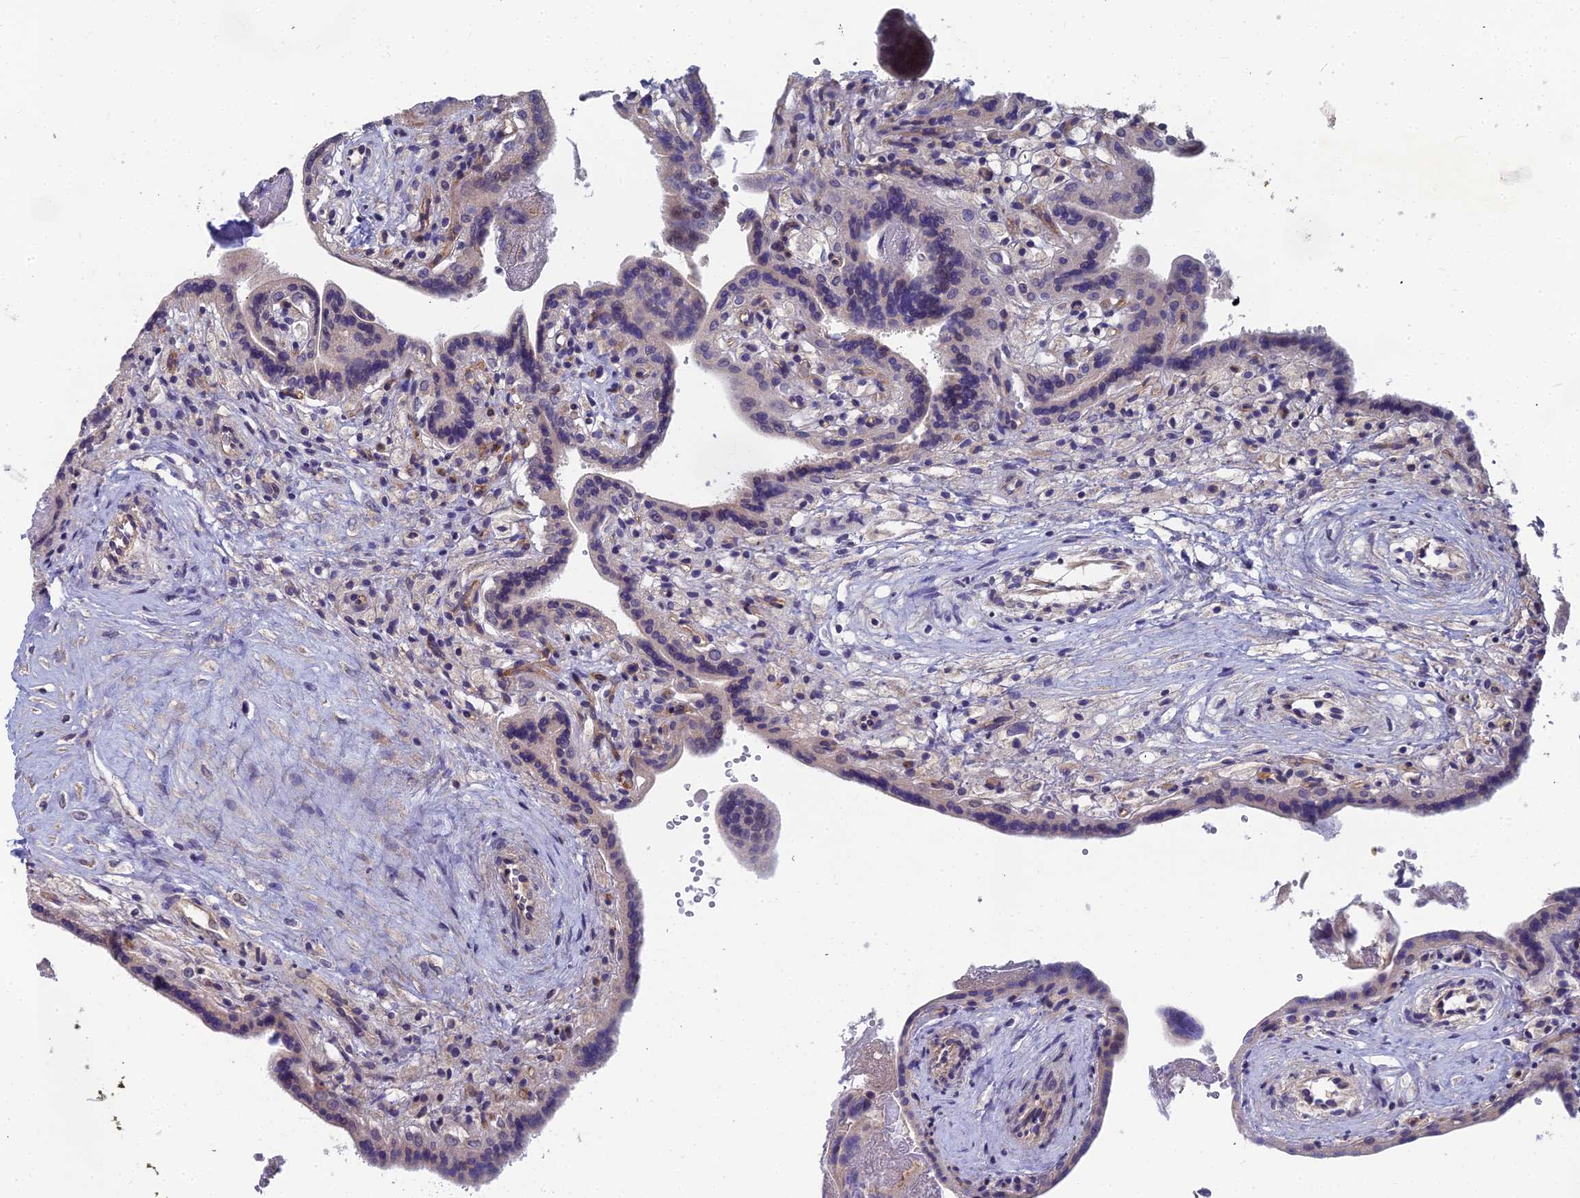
{"staining": {"intensity": "negative", "quantity": "none", "location": "none"}, "tissue": "placenta", "cell_type": "Decidual cells", "image_type": "normal", "snomed": [{"axis": "morphology", "description": "Normal tissue, NOS"}, {"axis": "topography", "description": "Placenta"}], "caption": "Immunohistochemical staining of benign placenta reveals no significant positivity in decidual cells. Nuclei are stained in blue.", "gene": "RDX", "patient": {"sex": "female", "age": 37}}